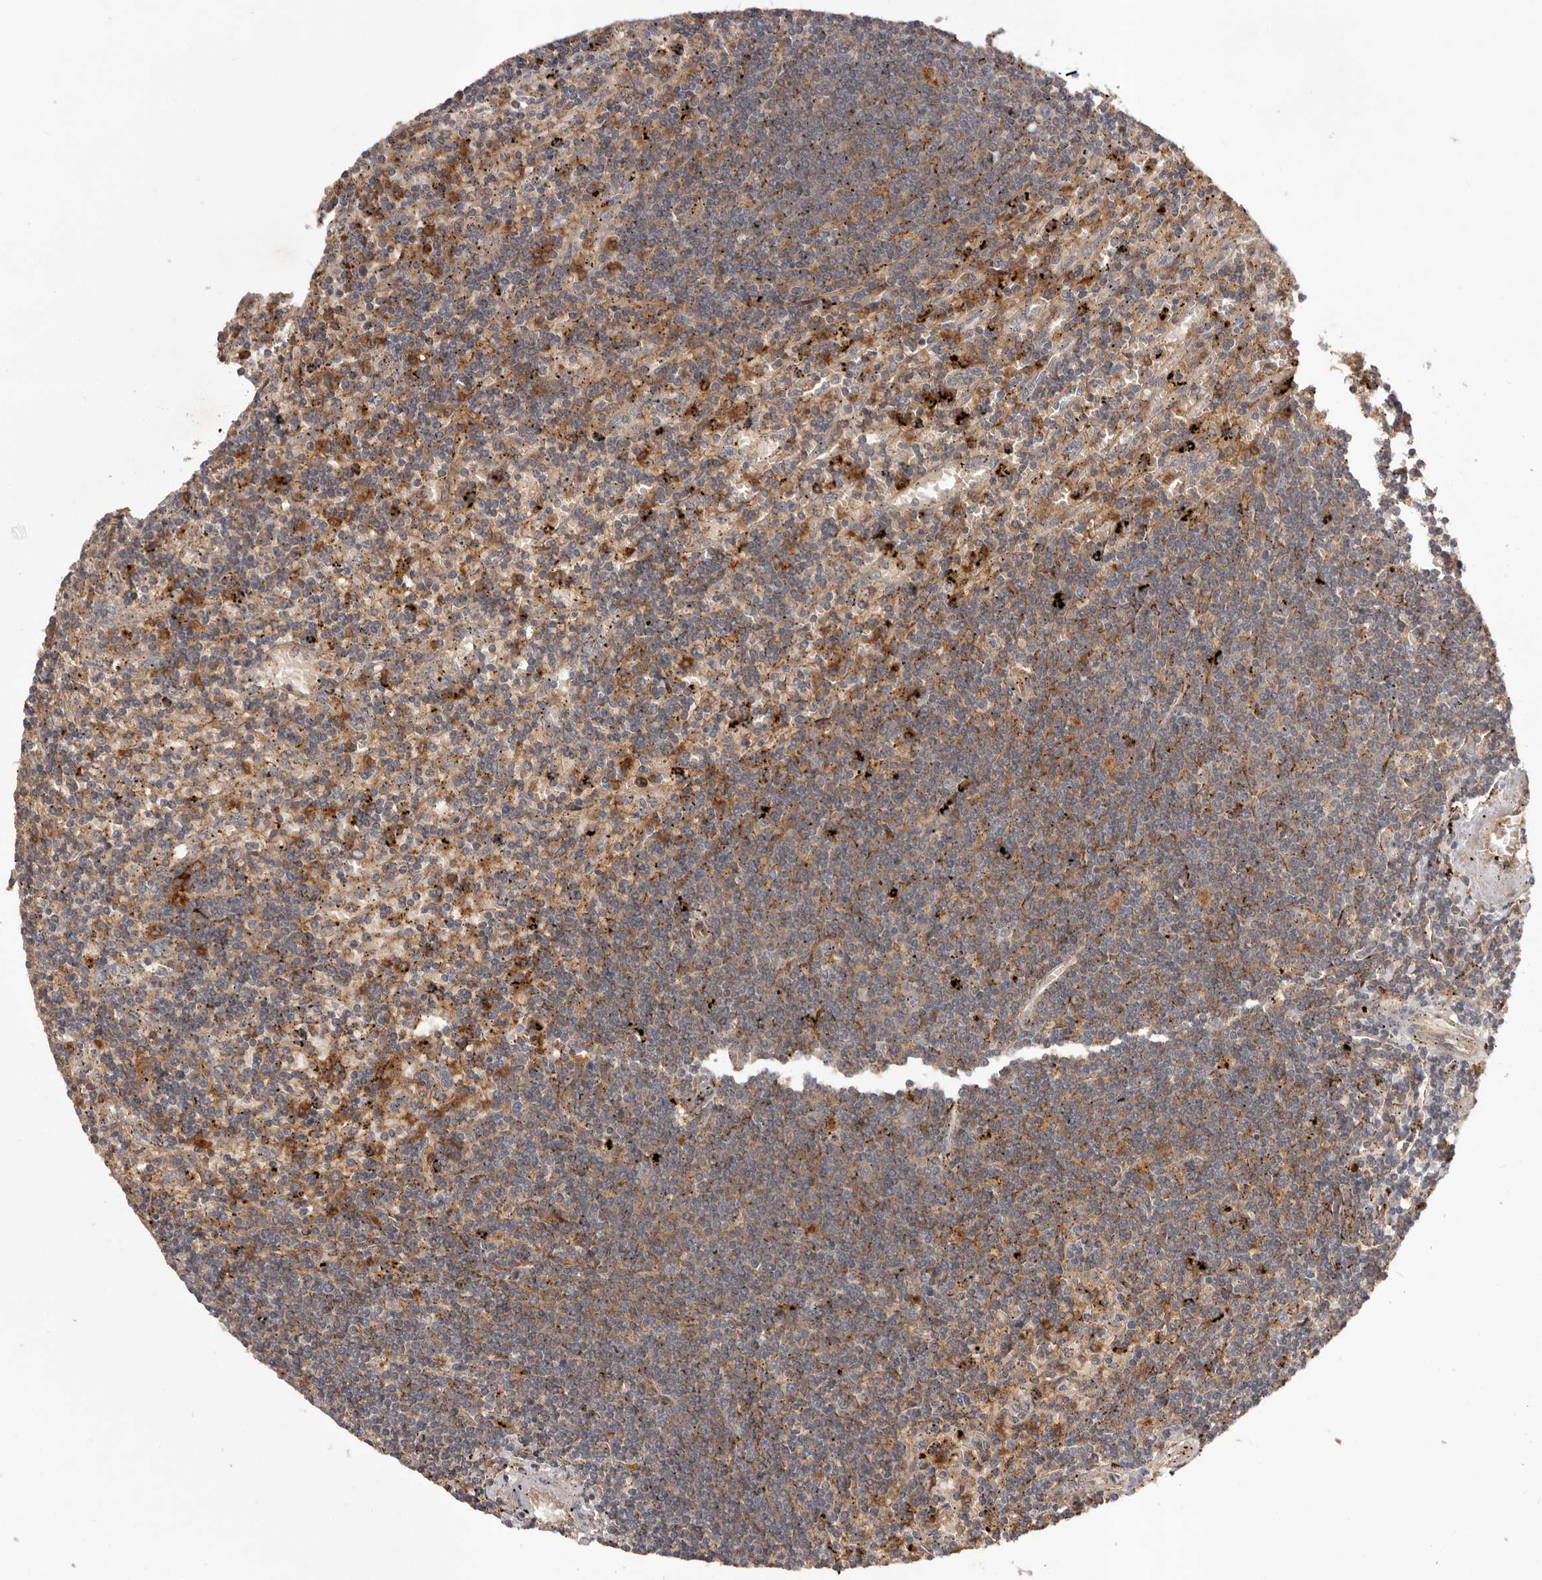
{"staining": {"intensity": "weak", "quantity": "25%-75%", "location": "cytoplasmic/membranous"}, "tissue": "lymphoma", "cell_type": "Tumor cells", "image_type": "cancer", "snomed": [{"axis": "morphology", "description": "Malignant lymphoma, non-Hodgkin's type, Low grade"}, {"axis": "topography", "description": "Spleen"}], "caption": "Protein expression analysis of human low-grade malignant lymphoma, non-Hodgkin's type reveals weak cytoplasmic/membranous staining in about 25%-75% of tumor cells. (Stains: DAB (3,3'-diaminobenzidine) in brown, nuclei in blue, Microscopy: brightfield microscopy at high magnification).", "gene": "GLIPR2", "patient": {"sex": "male", "age": 76}}